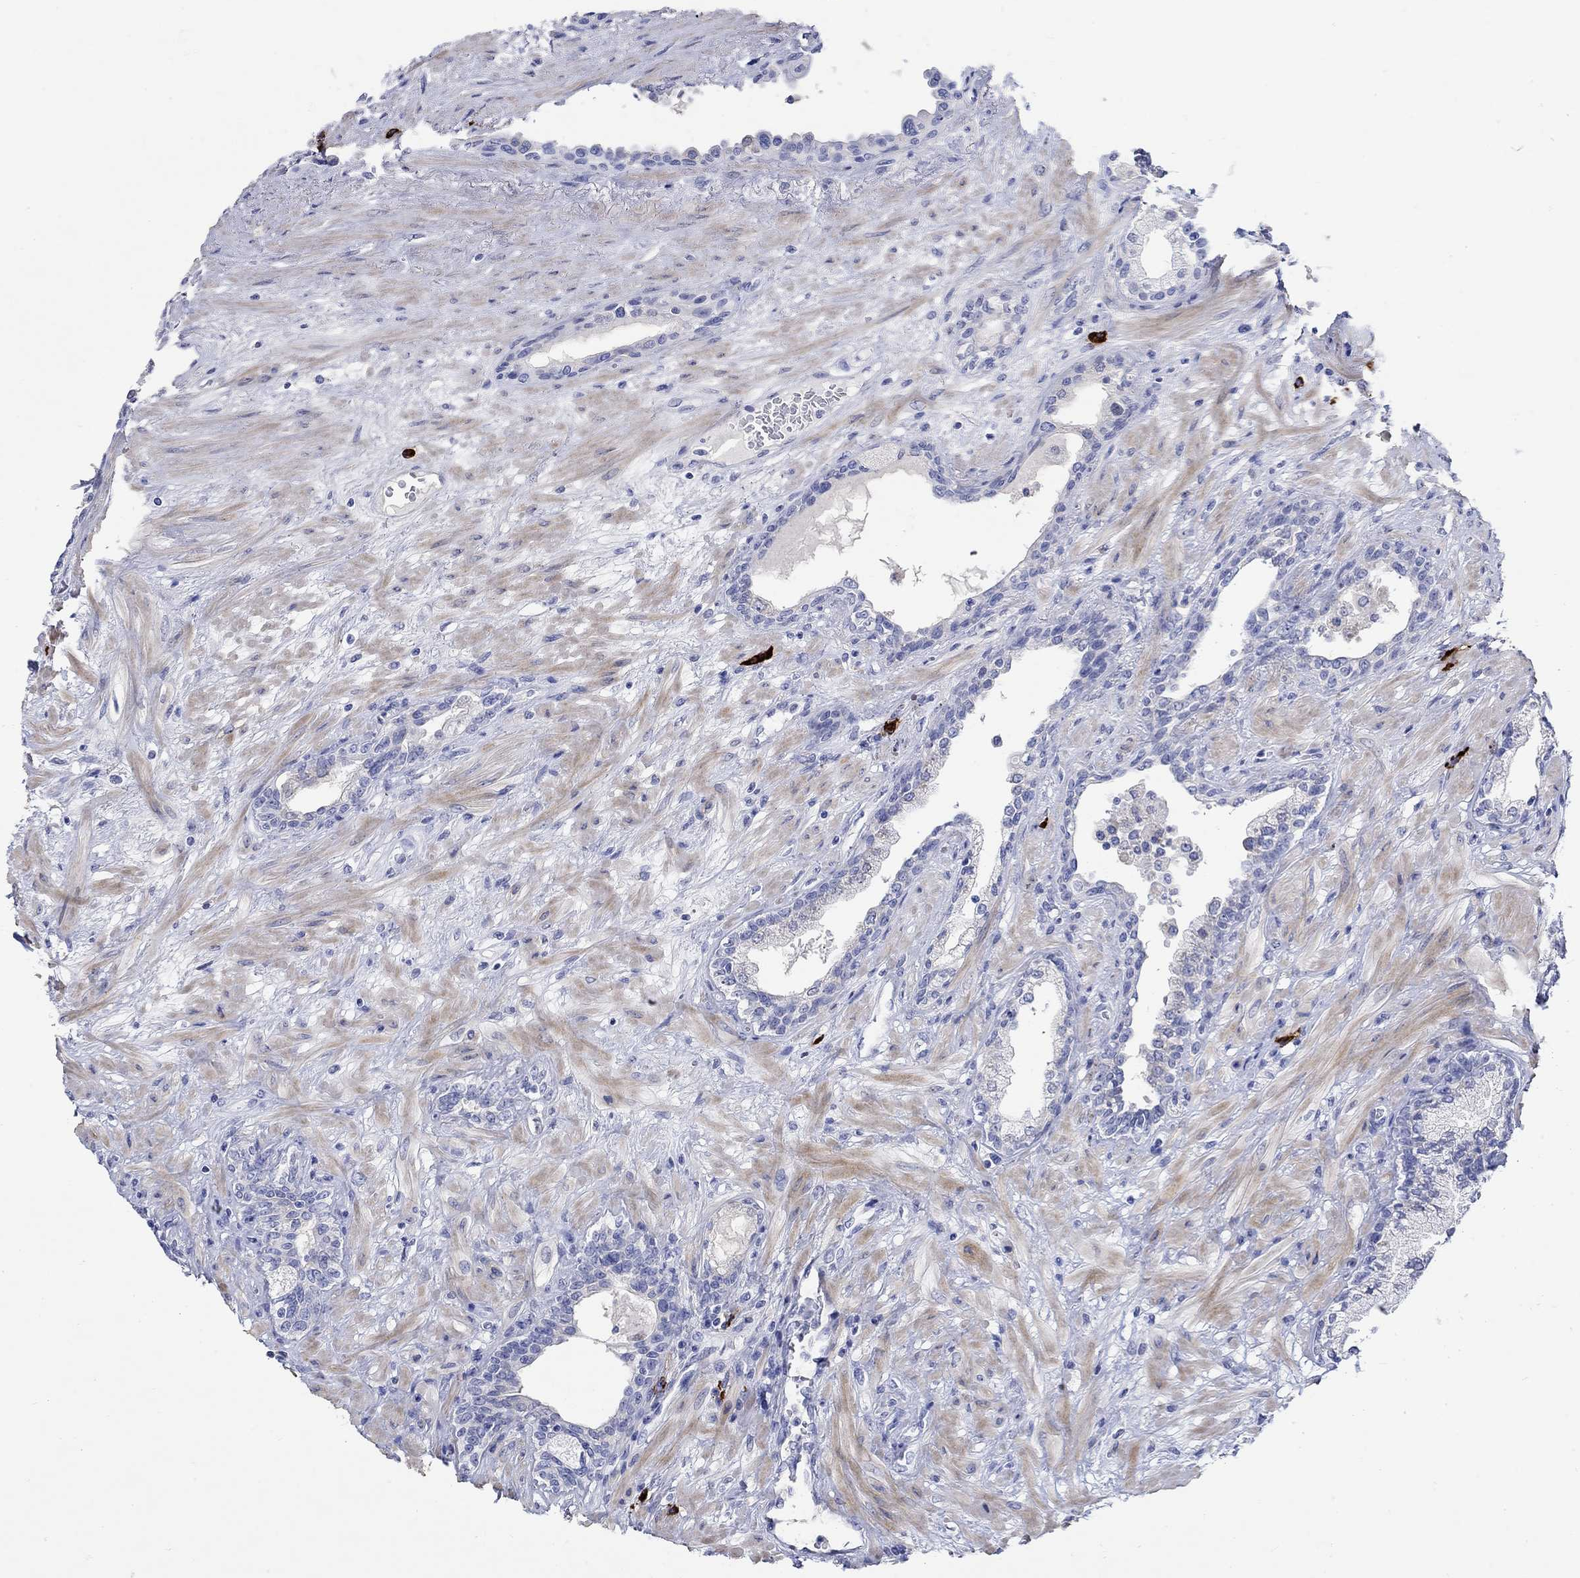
{"staining": {"intensity": "negative", "quantity": "none", "location": "none"}, "tissue": "prostate", "cell_type": "Glandular cells", "image_type": "normal", "snomed": [{"axis": "morphology", "description": "Normal tissue, NOS"}, {"axis": "topography", "description": "Prostate"}], "caption": "Immunohistochemical staining of normal prostate demonstrates no significant staining in glandular cells. Nuclei are stained in blue.", "gene": "P2RY6", "patient": {"sex": "male", "age": 63}}